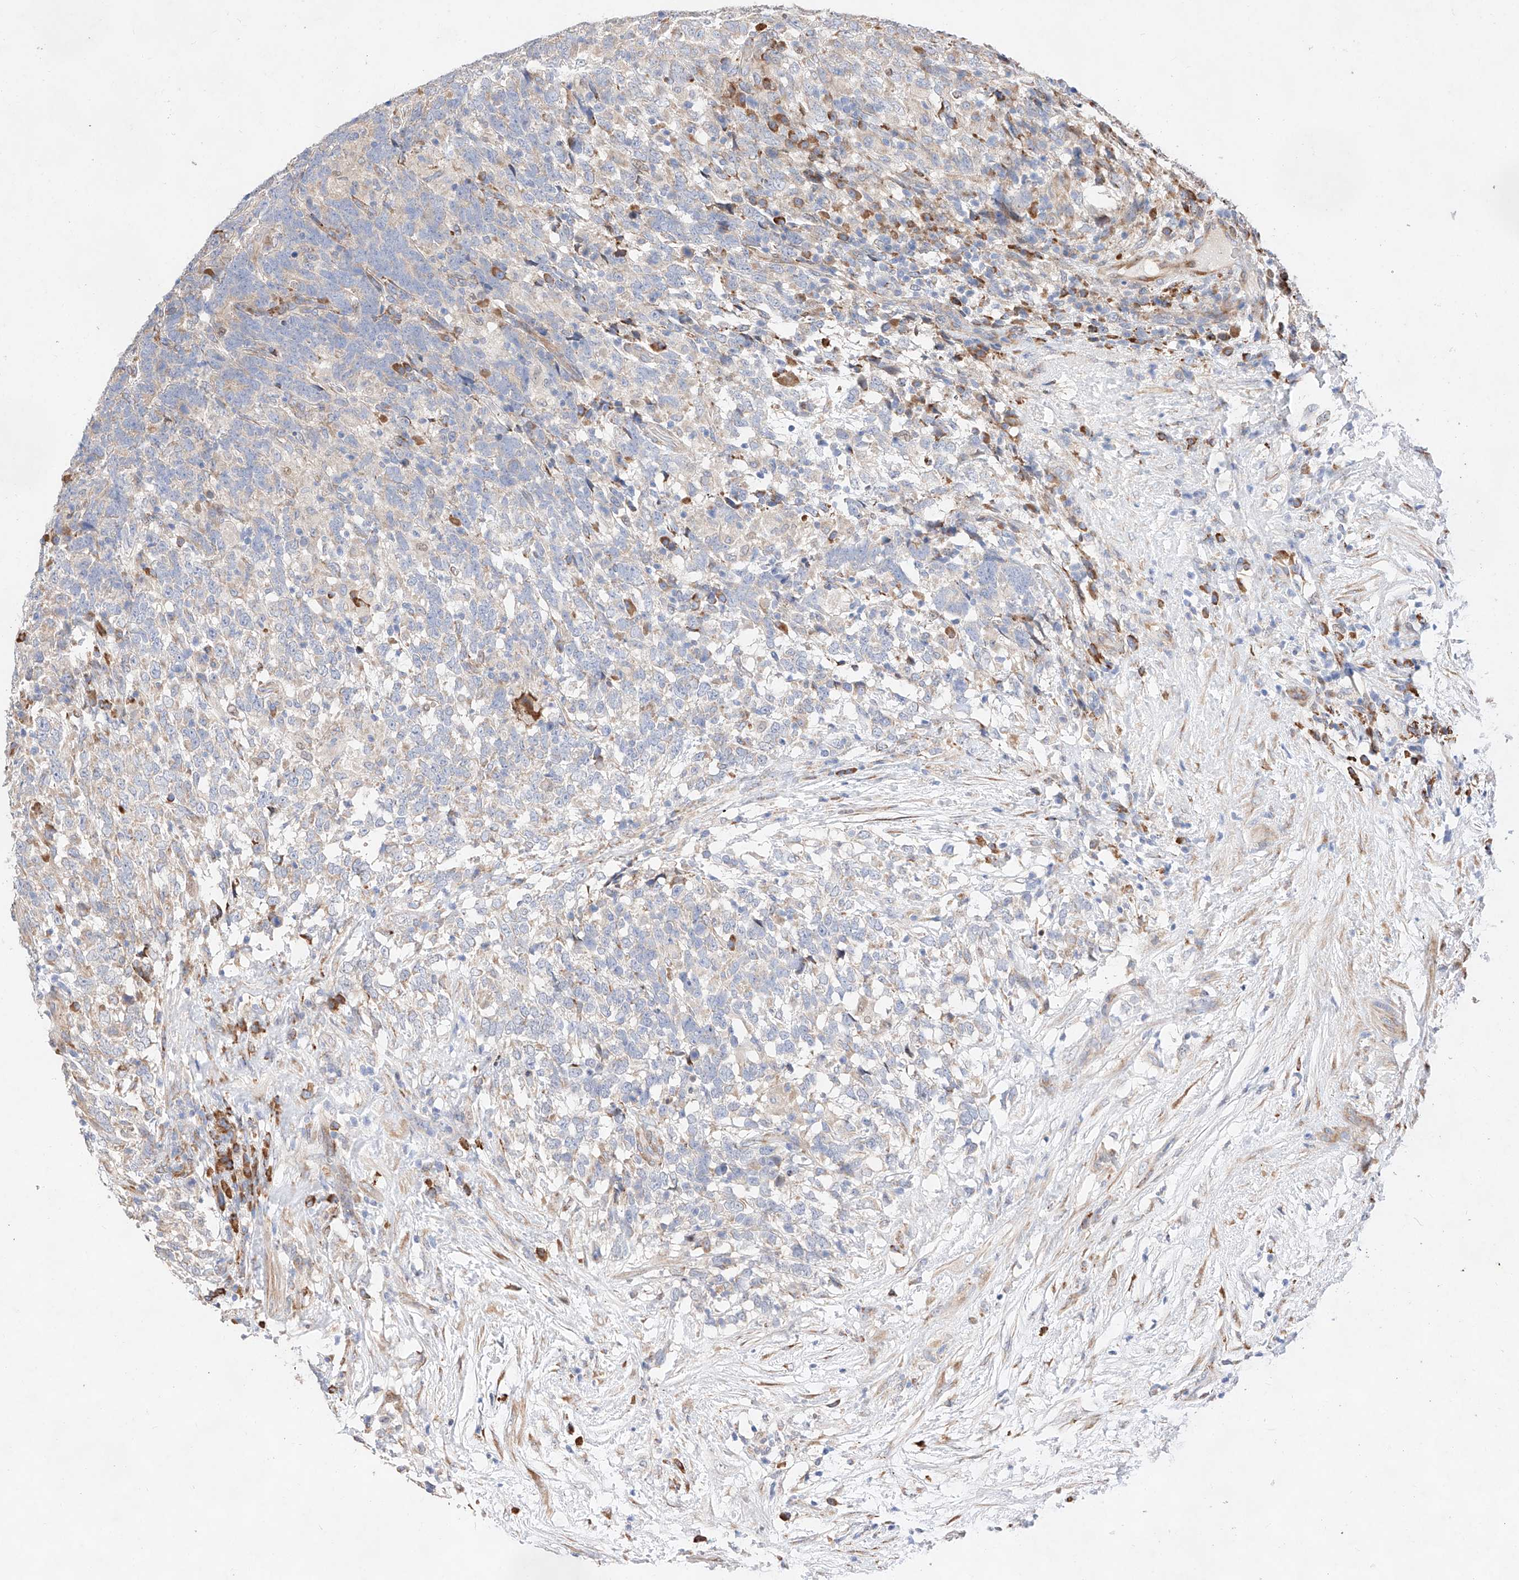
{"staining": {"intensity": "negative", "quantity": "none", "location": "none"}, "tissue": "testis cancer", "cell_type": "Tumor cells", "image_type": "cancer", "snomed": [{"axis": "morphology", "description": "Carcinoma, Embryonal, NOS"}, {"axis": "topography", "description": "Testis"}], "caption": "Tumor cells show no significant protein positivity in embryonal carcinoma (testis). The staining is performed using DAB brown chromogen with nuclei counter-stained in using hematoxylin.", "gene": "ATP9B", "patient": {"sex": "male", "age": 26}}